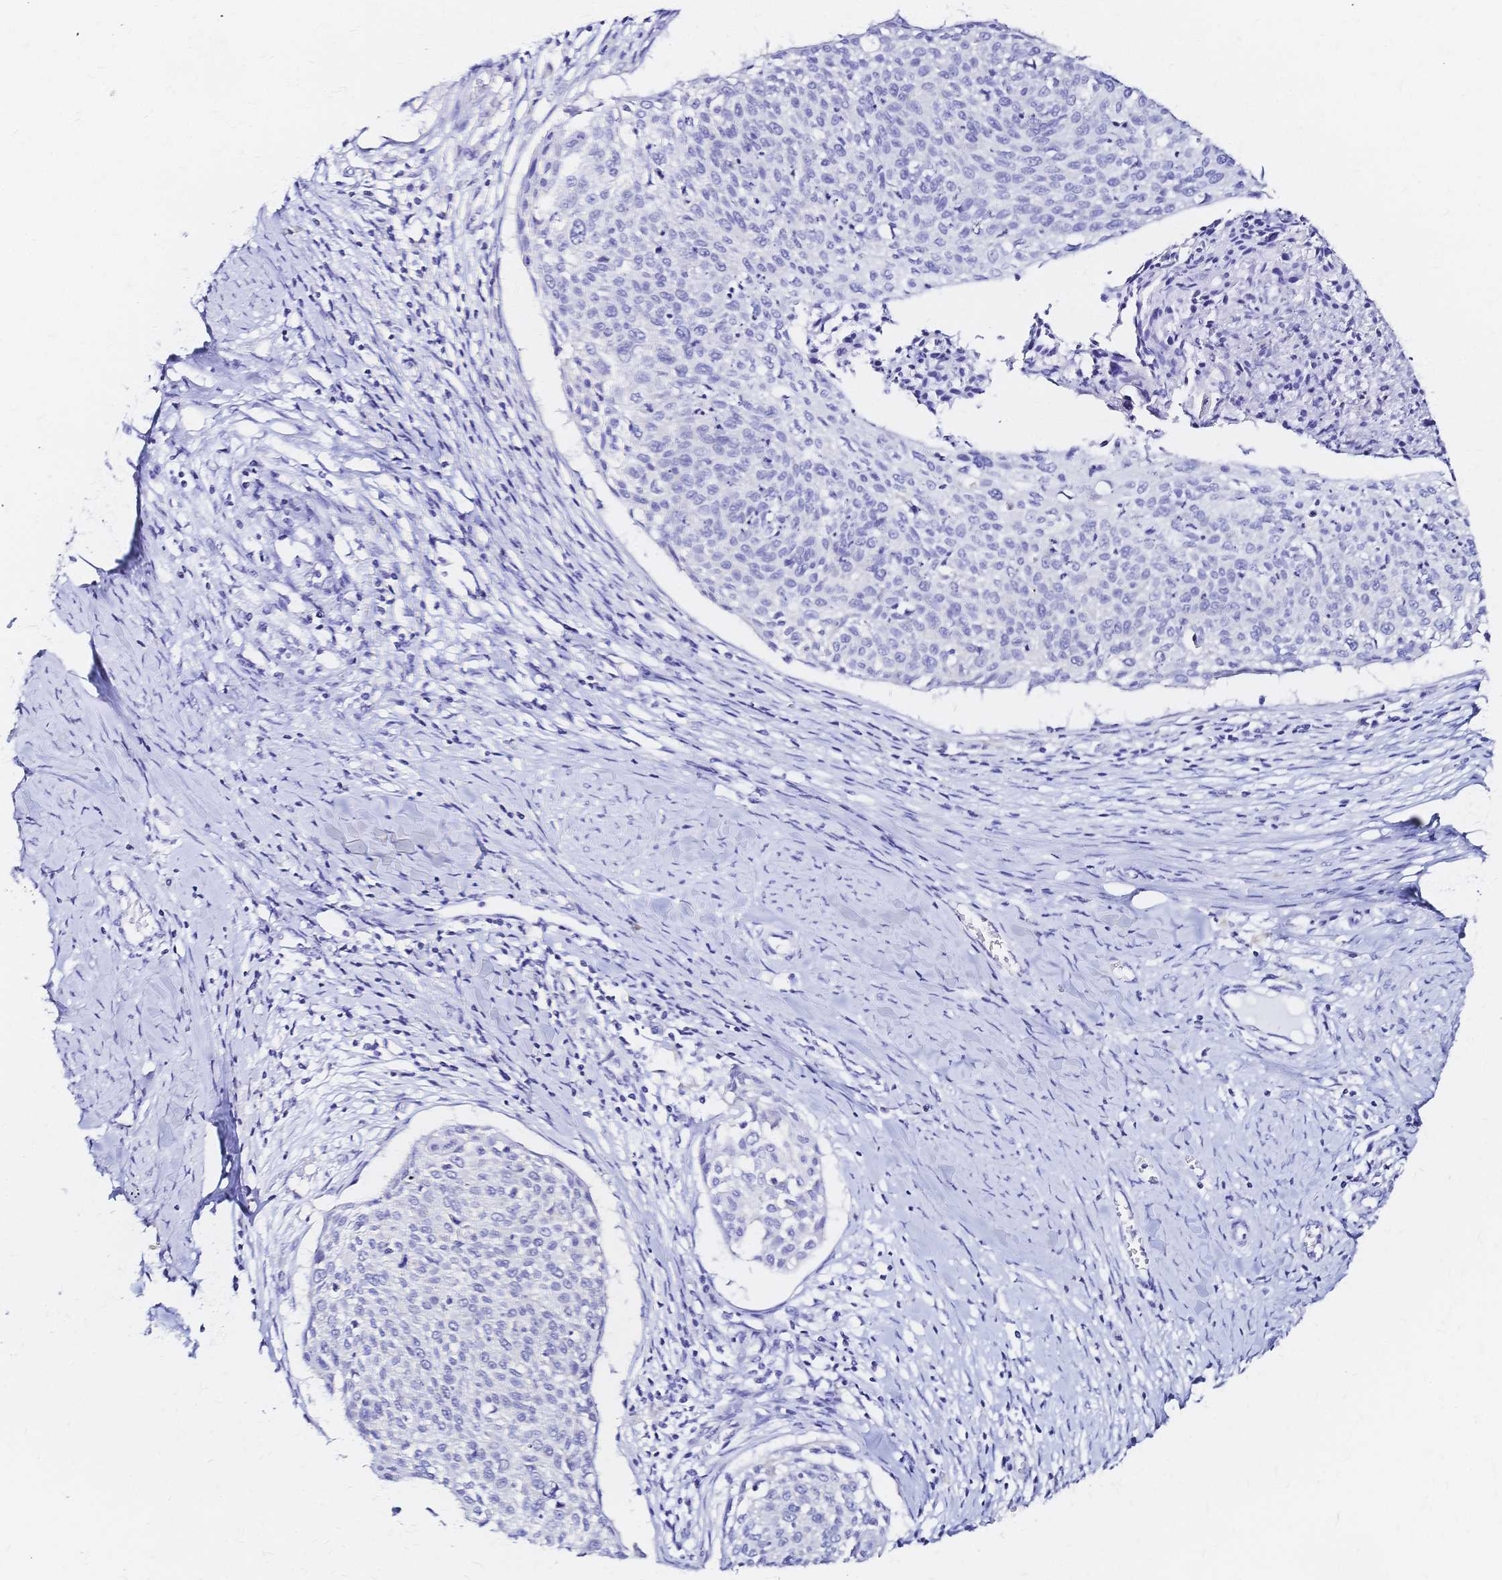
{"staining": {"intensity": "negative", "quantity": "none", "location": "none"}, "tissue": "cervical cancer", "cell_type": "Tumor cells", "image_type": "cancer", "snomed": [{"axis": "morphology", "description": "Squamous cell carcinoma, NOS"}, {"axis": "topography", "description": "Cervix"}], "caption": "Immunohistochemistry photomicrograph of cervical cancer (squamous cell carcinoma) stained for a protein (brown), which shows no staining in tumor cells.", "gene": "SLC5A1", "patient": {"sex": "female", "age": 49}}